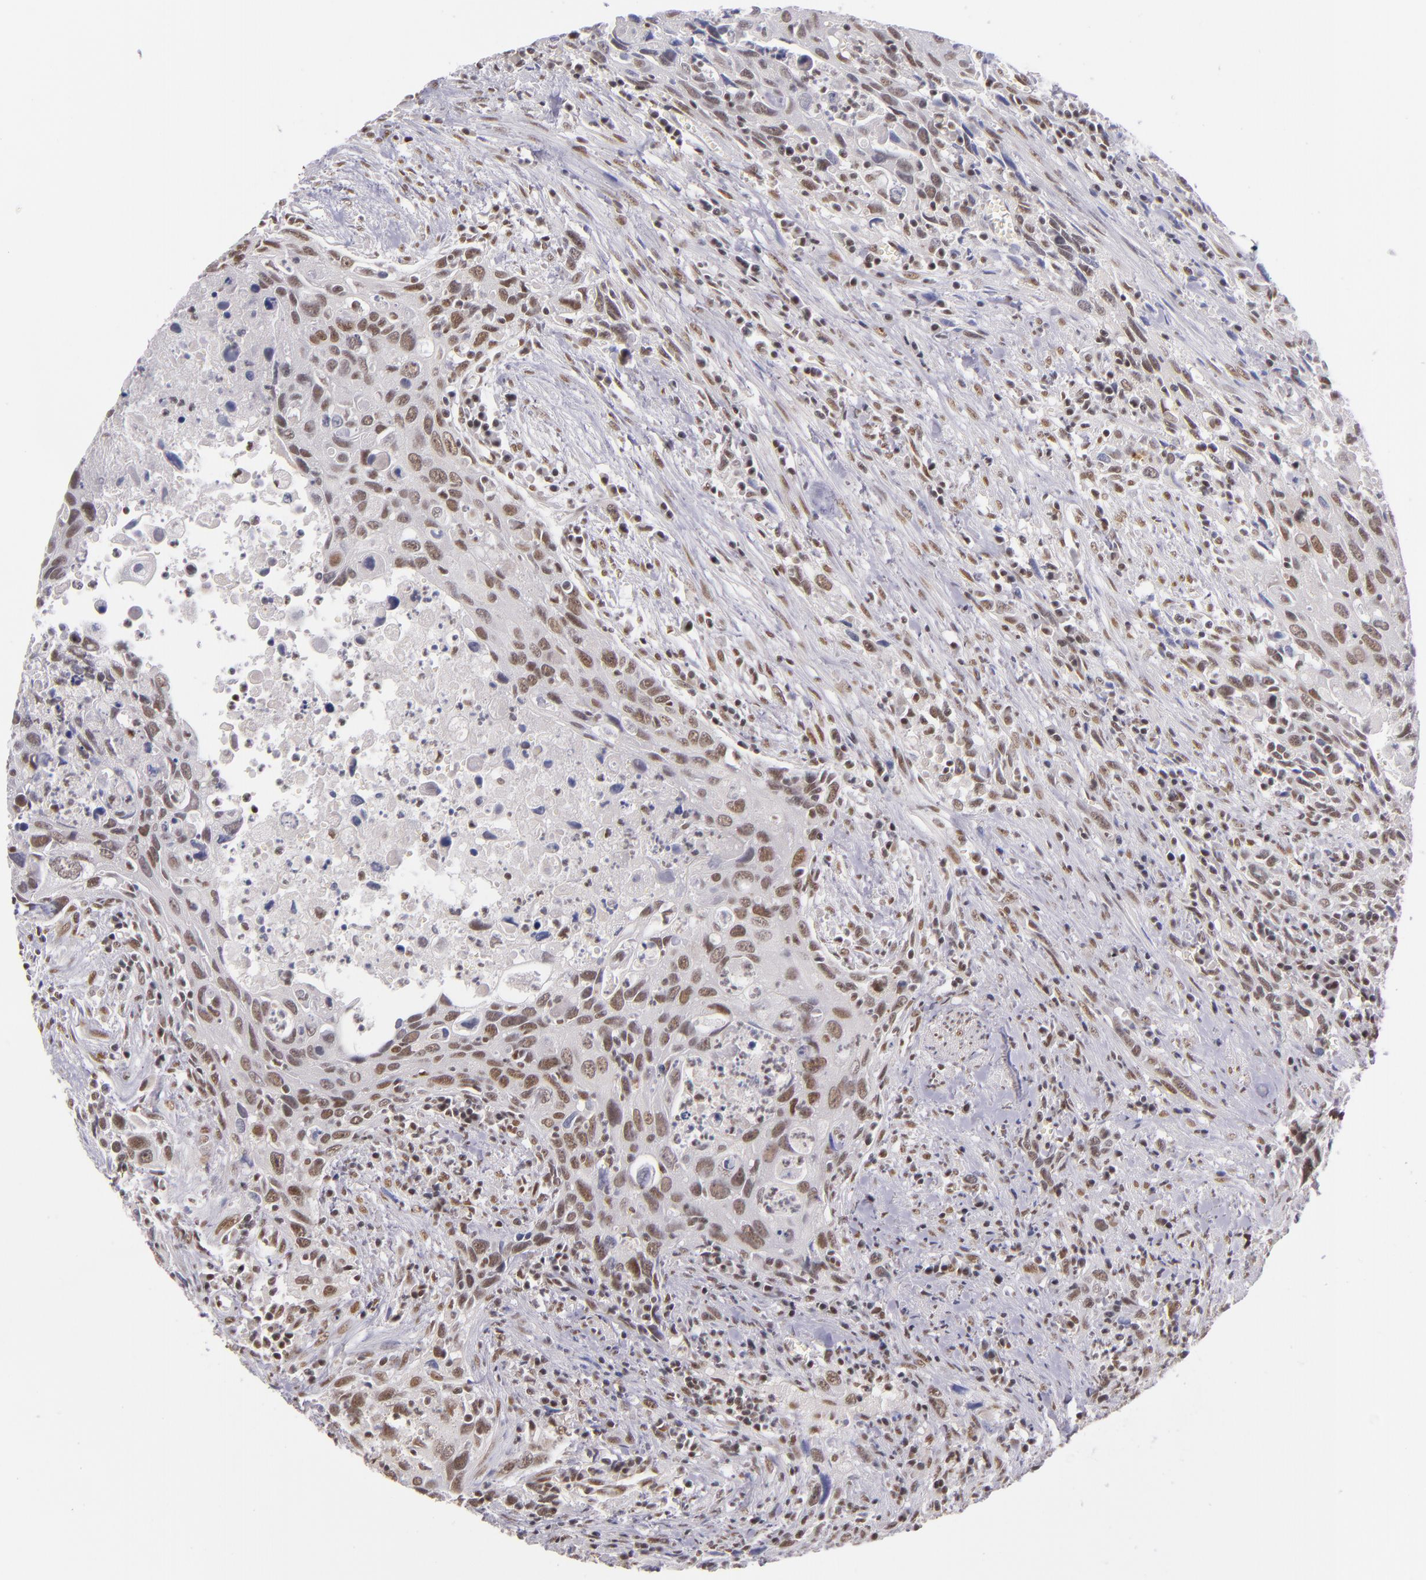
{"staining": {"intensity": "moderate", "quantity": ">75%", "location": "nuclear"}, "tissue": "urothelial cancer", "cell_type": "Tumor cells", "image_type": "cancer", "snomed": [{"axis": "morphology", "description": "Urothelial carcinoma, High grade"}, {"axis": "topography", "description": "Urinary bladder"}], "caption": "Human high-grade urothelial carcinoma stained for a protein (brown) exhibits moderate nuclear positive expression in about >75% of tumor cells.", "gene": "ZNF148", "patient": {"sex": "male", "age": 71}}